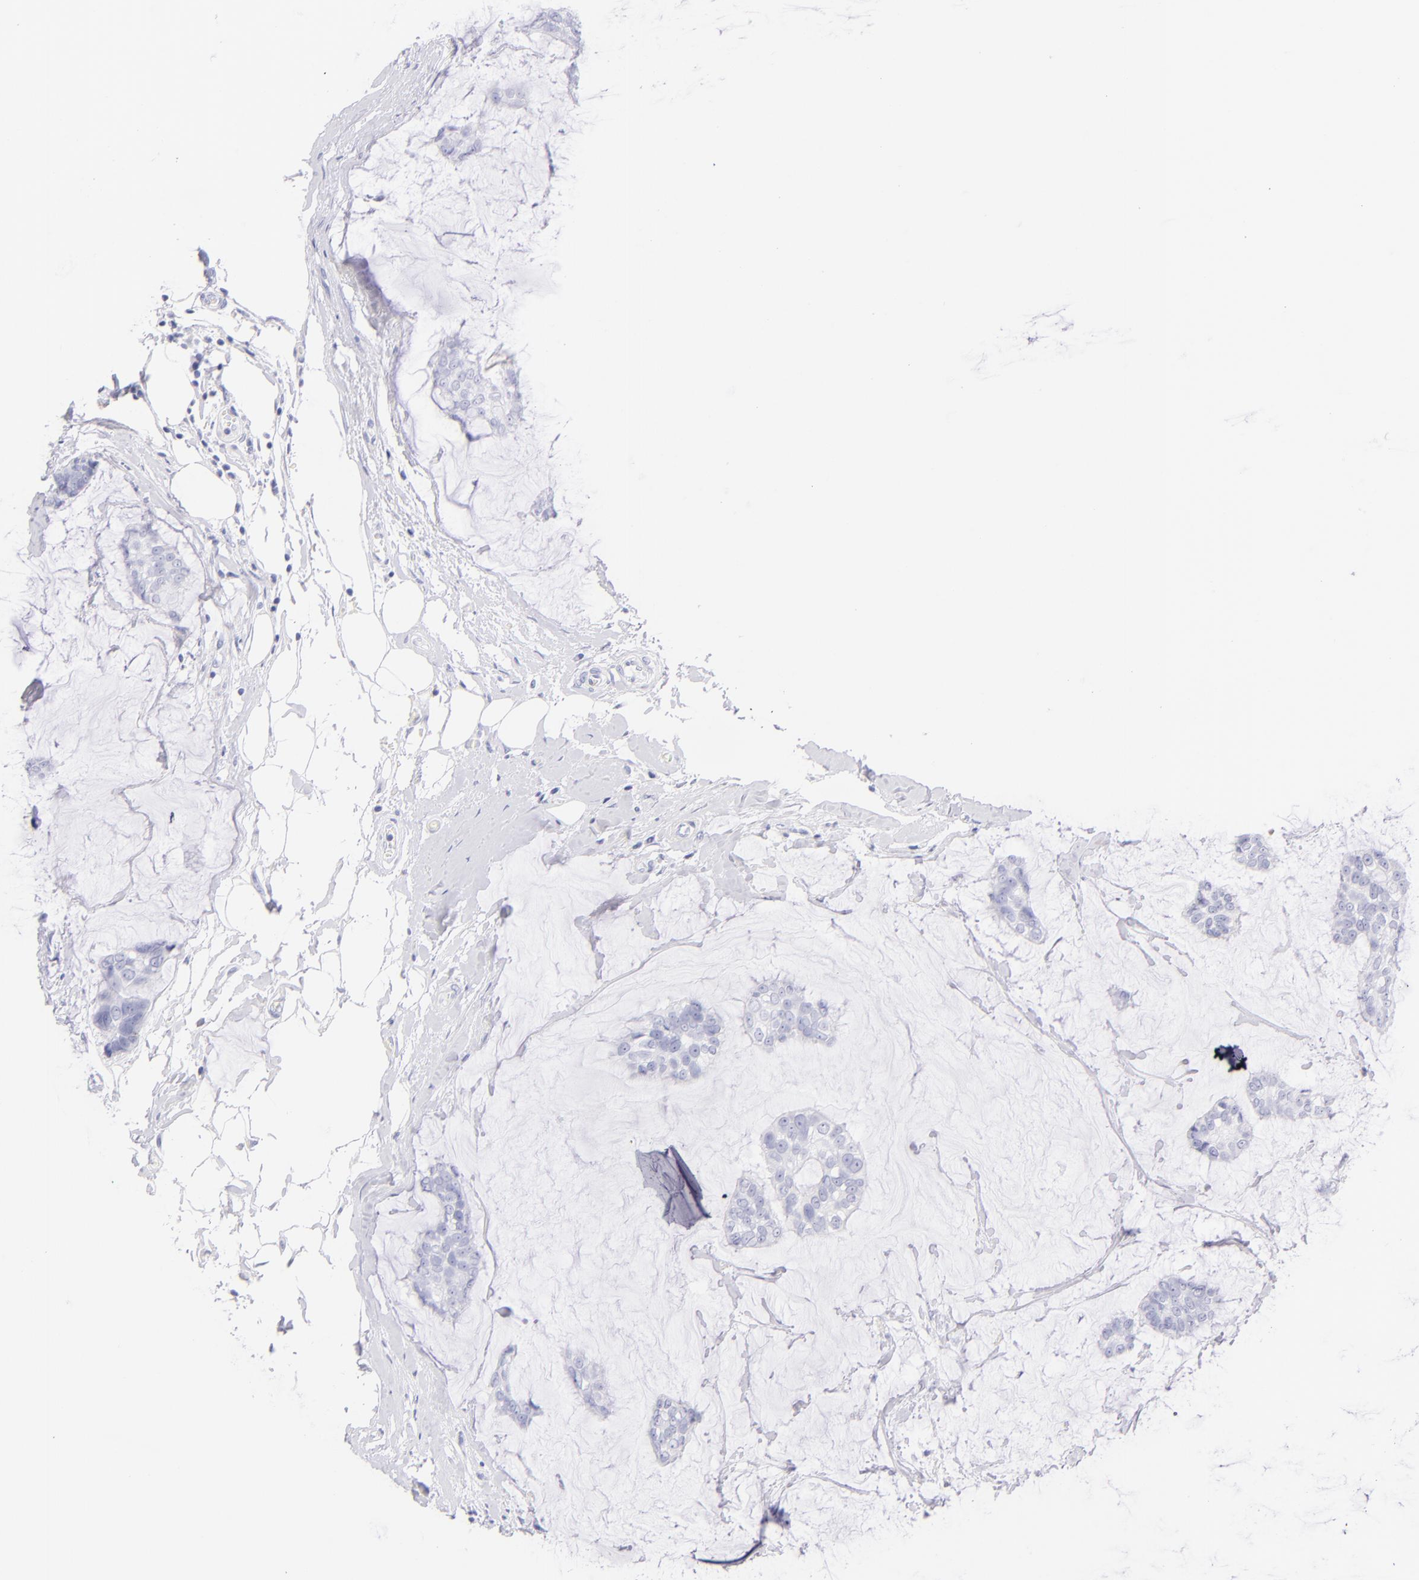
{"staining": {"intensity": "negative", "quantity": "none", "location": "none"}, "tissue": "breast cancer", "cell_type": "Tumor cells", "image_type": "cancer", "snomed": [{"axis": "morphology", "description": "Duct carcinoma"}, {"axis": "topography", "description": "Breast"}], "caption": "Tumor cells are negative for protein expression in human infiltrating ductal carcinoma (breast). Brightfield microscopy of immunohistochemistry stained with DAB (brown) and hematoxylin (blue), captured at high magnification.", "gene": "SDC1", "patient": {"sex": "female", "age": 93}}